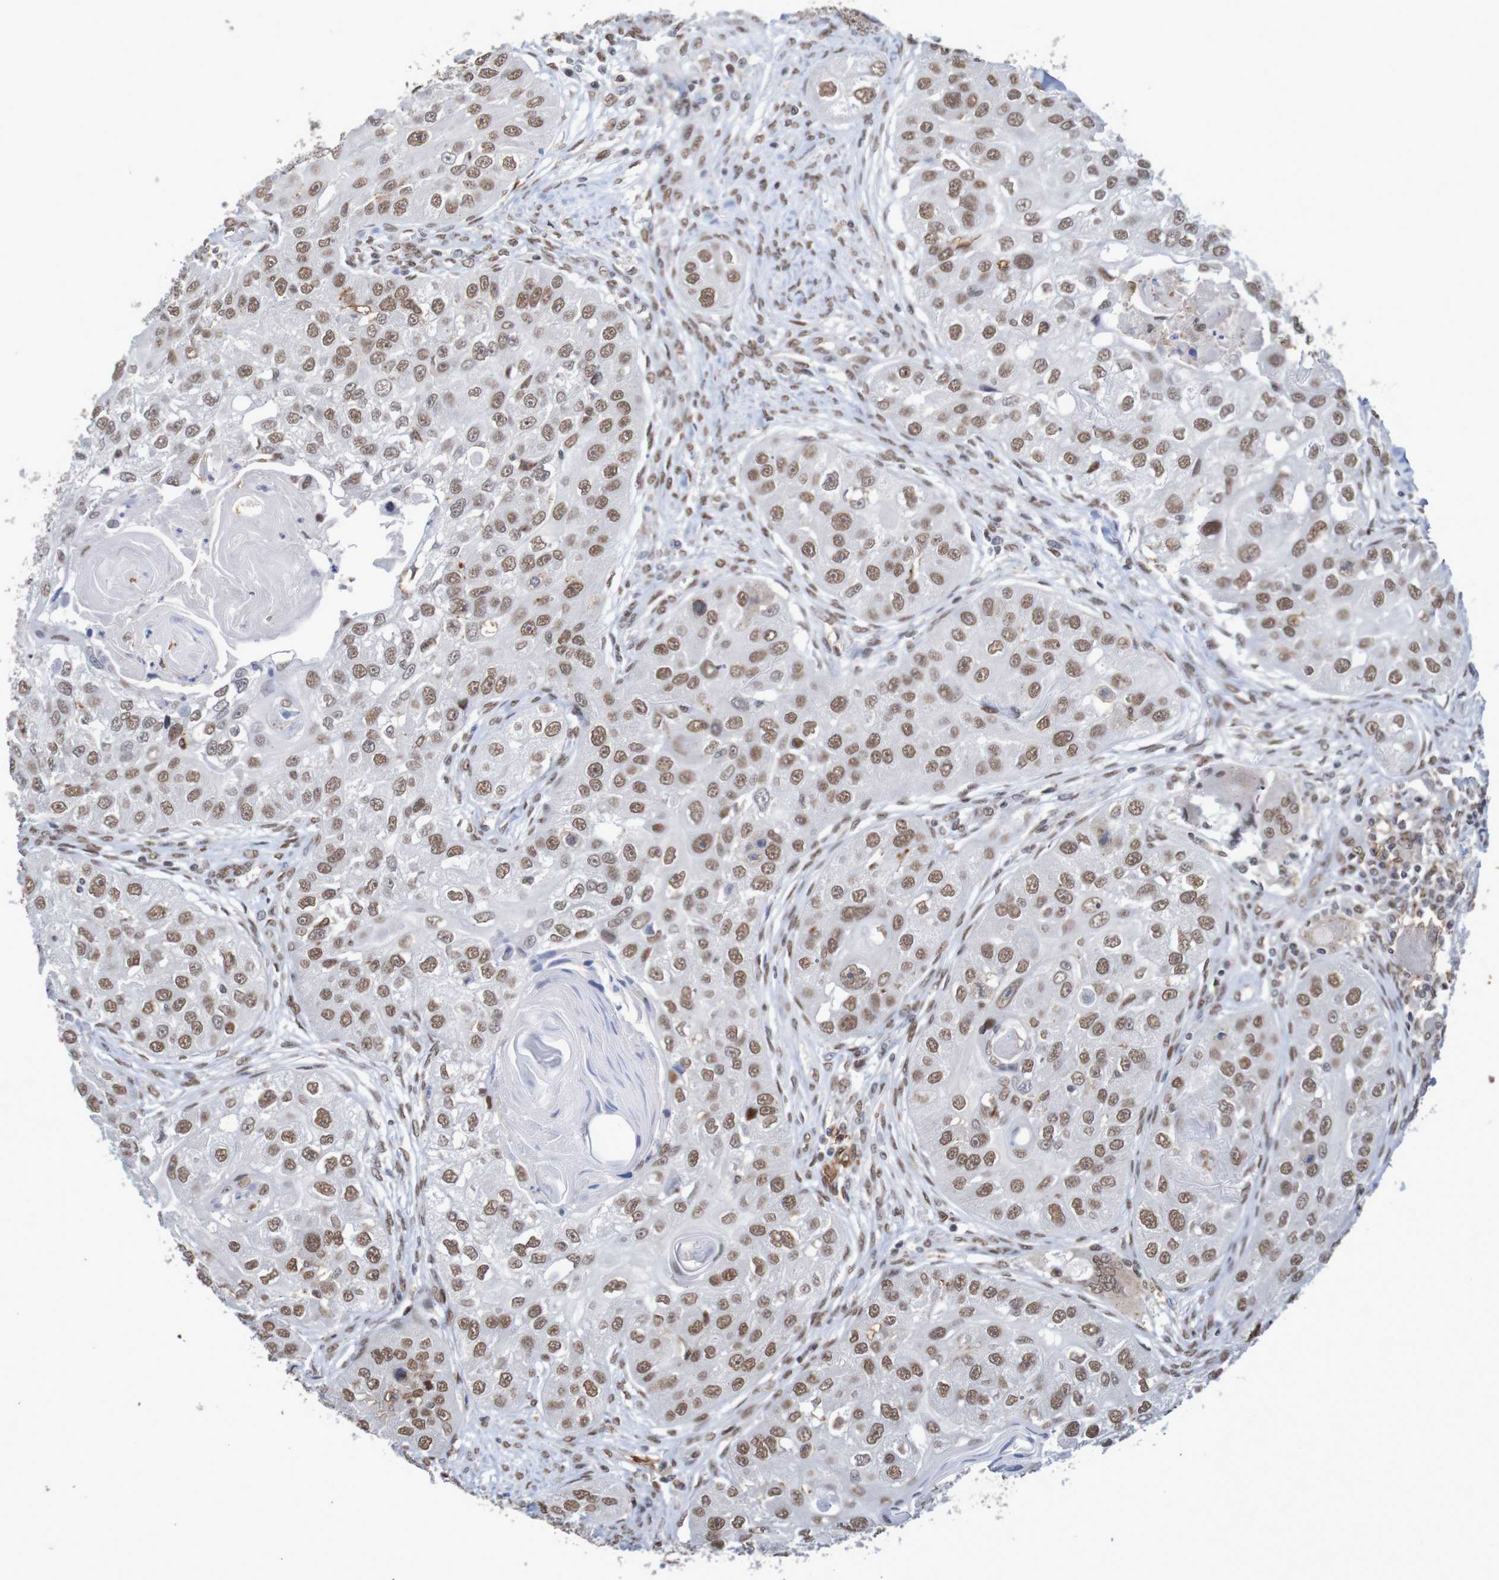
{"staining": {"intensity": "moderate", "quantity": ">75%", "location": "nuclear"}, "tissue": "head and neck cancer", "cell_type": "Tumor cells", "image_type": "cancer", "snomed": [{"axis": "morphology", "description": "Normal tissue, NOS"}, {"axis": "morphology", "description": "Squamous cell carcinoma, NOS"}, {"axis": "topography", "description": "Skeletal muscle"}, {"axis": "topography", "description": "Head-Neck"}], "caption": "Head and neck cancer stained with IHC shows moderate nuclear staining in approximately >75% of tumor cells.", "gene": "MRTFB", "patient": {"sex": "male", "age": 51}}